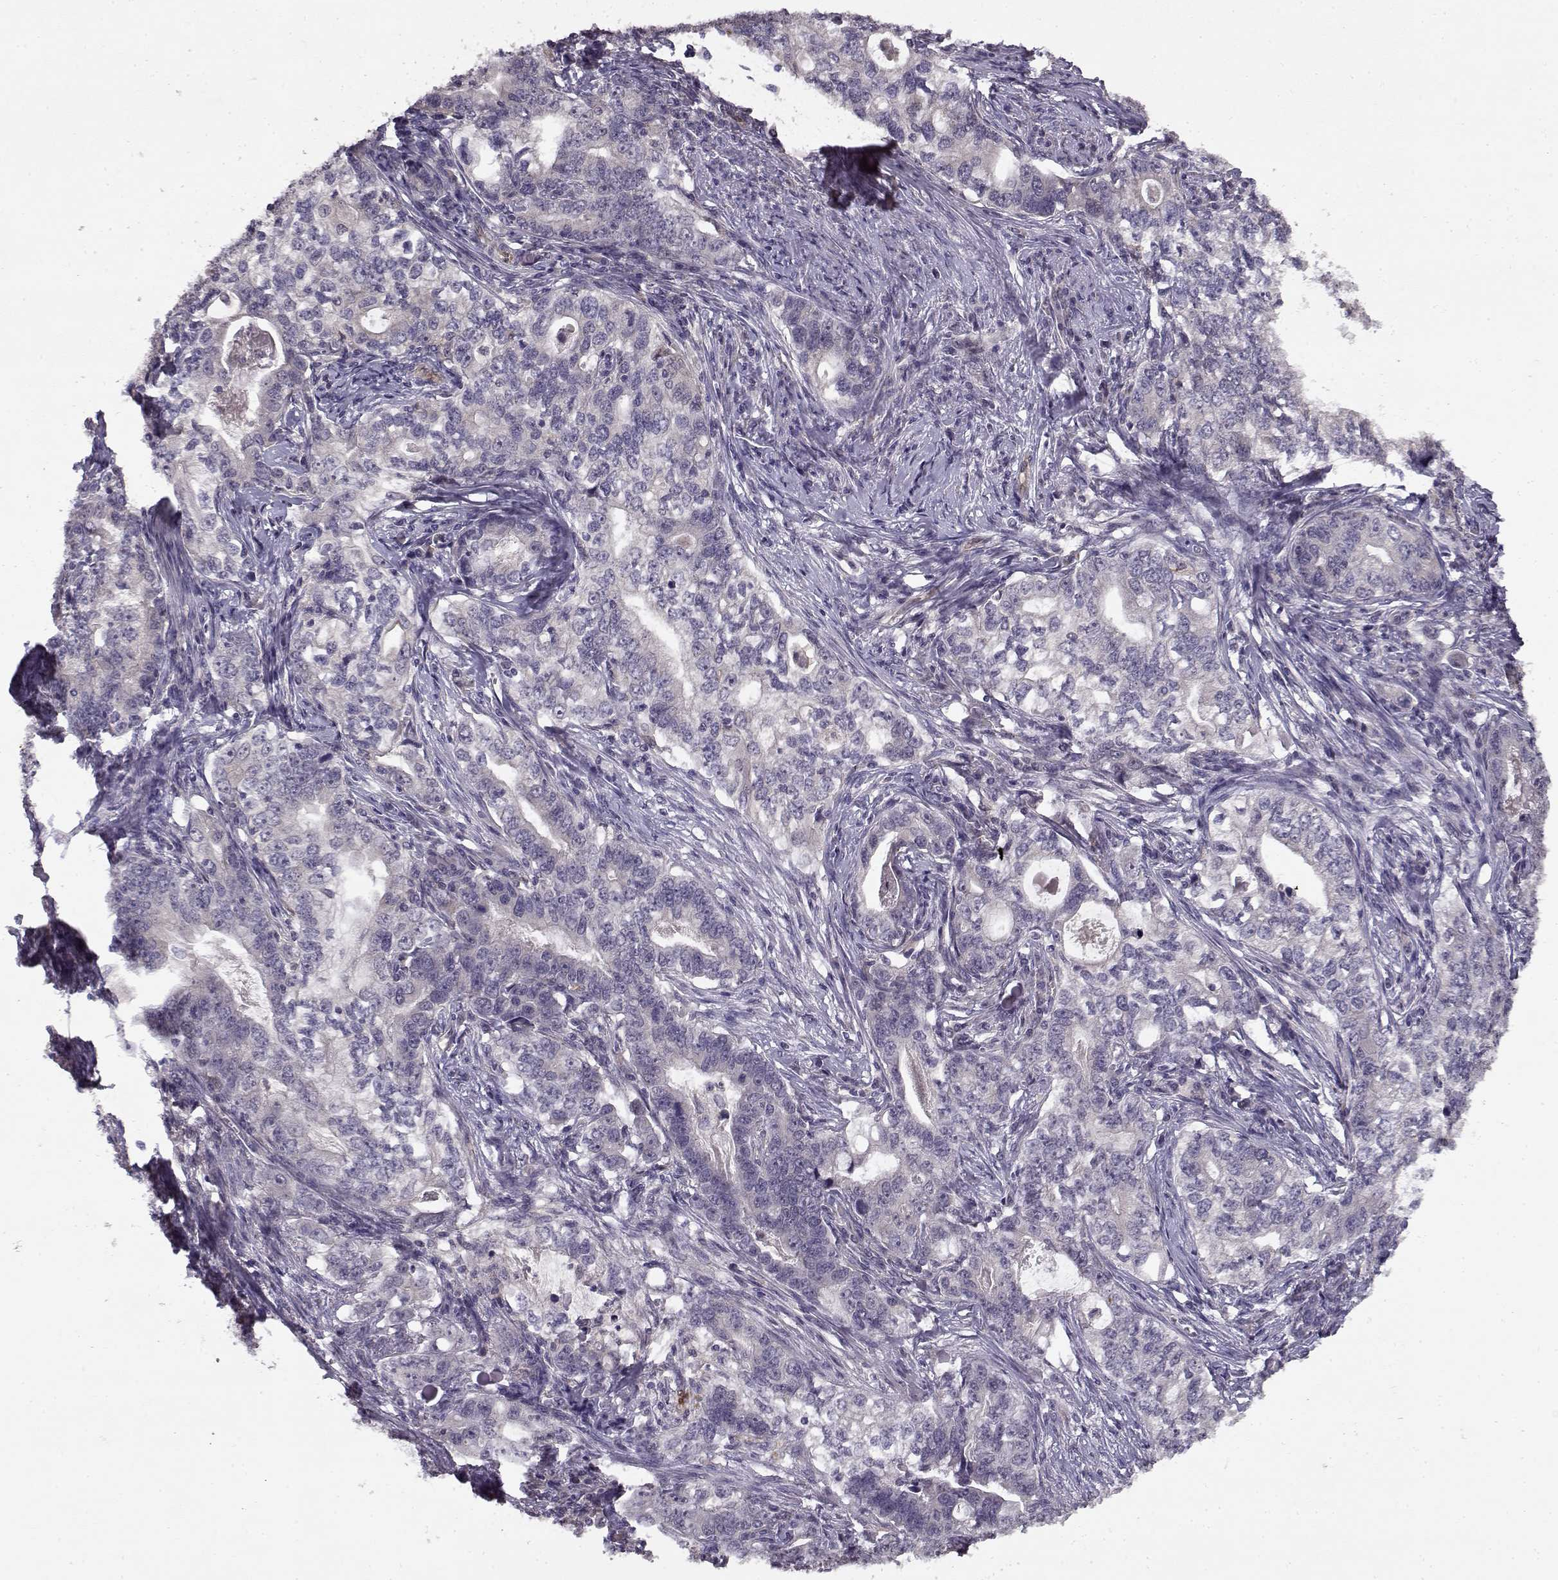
{"staining": {"intensity": "negative", "quantity": "none", "location": "none"}, "tissue": "stomach cancer", "cell_type": "Tumor cells", "image_type": "cancer", "snomed": [{"axis": "morphology", "description": "Adenocarcinoma, NOS"}, {"axis": "topography", "description": "Stomach, lower"}], "caption": "Human stomach adenocarcinoma stained for a protein using immunohistochemistry (IHC) displays no staining in tumor cells.", "gene": "BMX", "patient": {"sex": "female", "age": 72}}